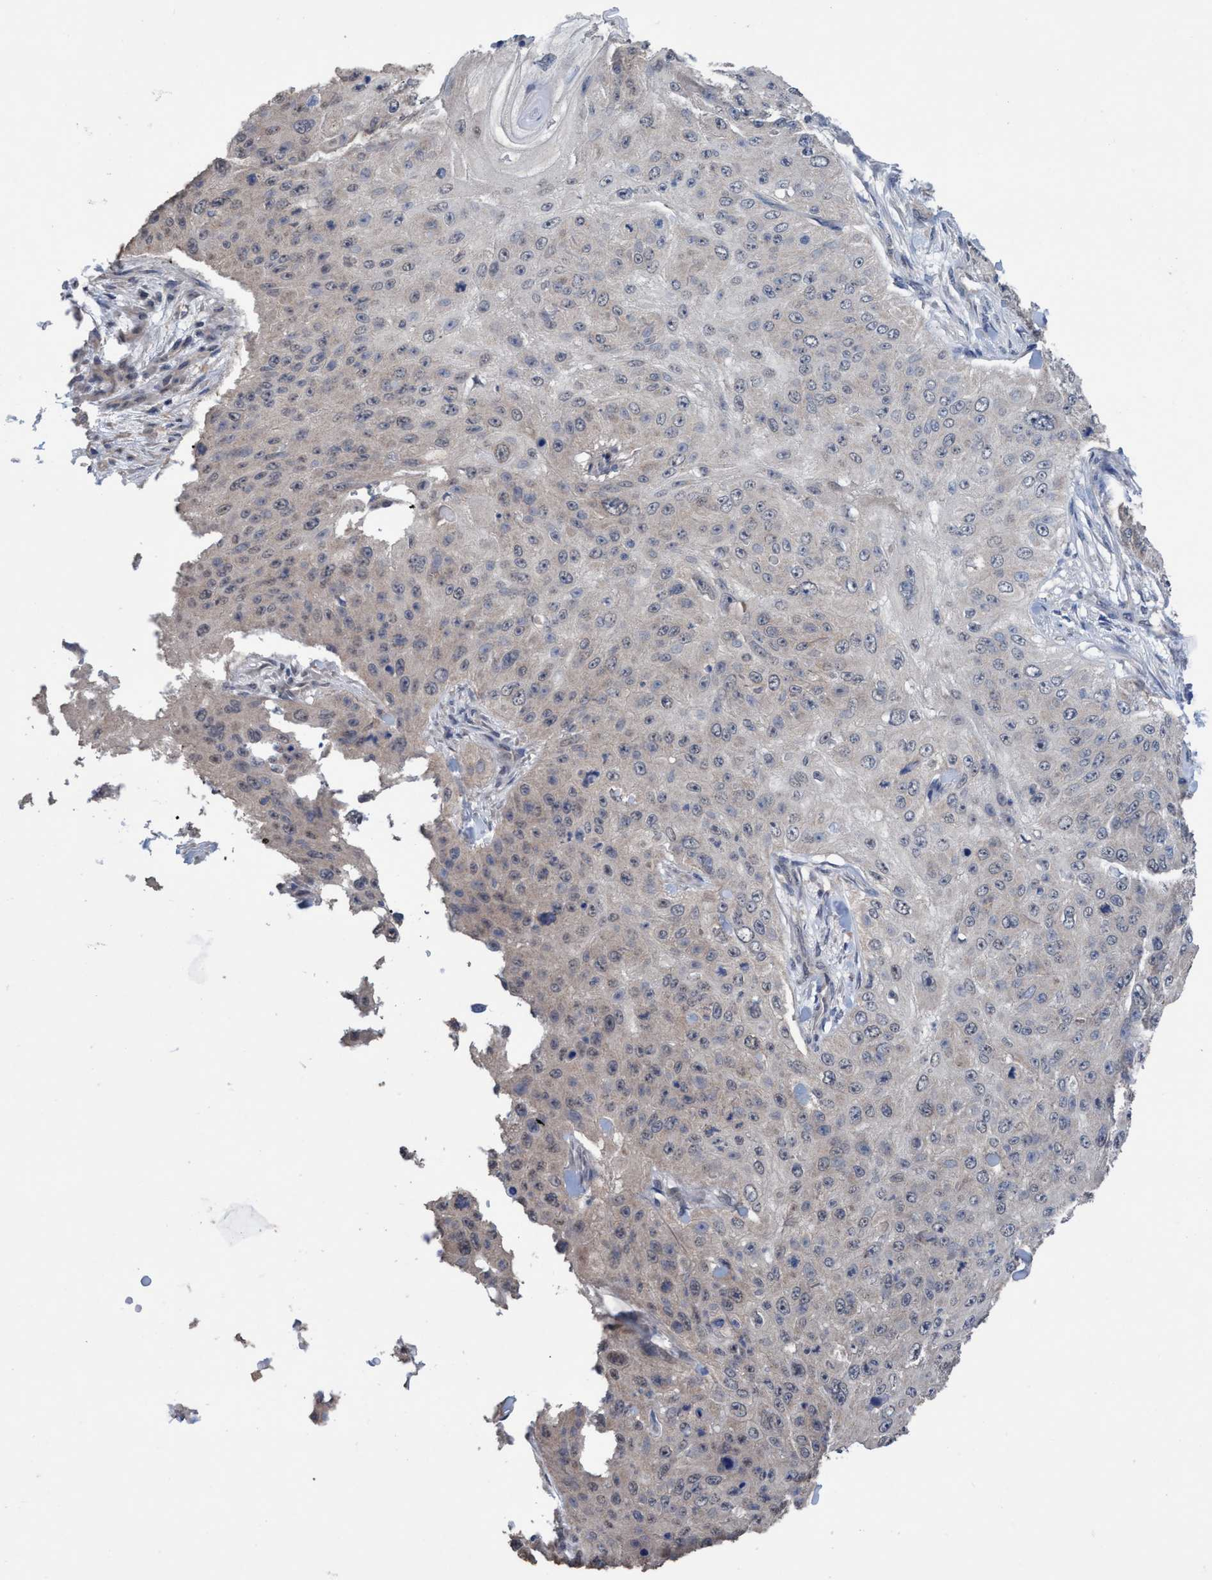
{"staining": {"intensity": "negative", "quantity": "none", "location": "none"}, "tissue": "skin cancer", "cell_type": "Tumor cells", "image_type": "cancer", "snomed": [{"axis": "morphology", "description": "Squamous cell carcinoma, NOS"}, {"axis": "topography", "description": "Skin"}], "caption": "A micrograph of human skin squamous cell carcinoma is negative for staining in tumor cells.", "gene": "GLOD4", "patient": {"sex": "female", "age": 80}}